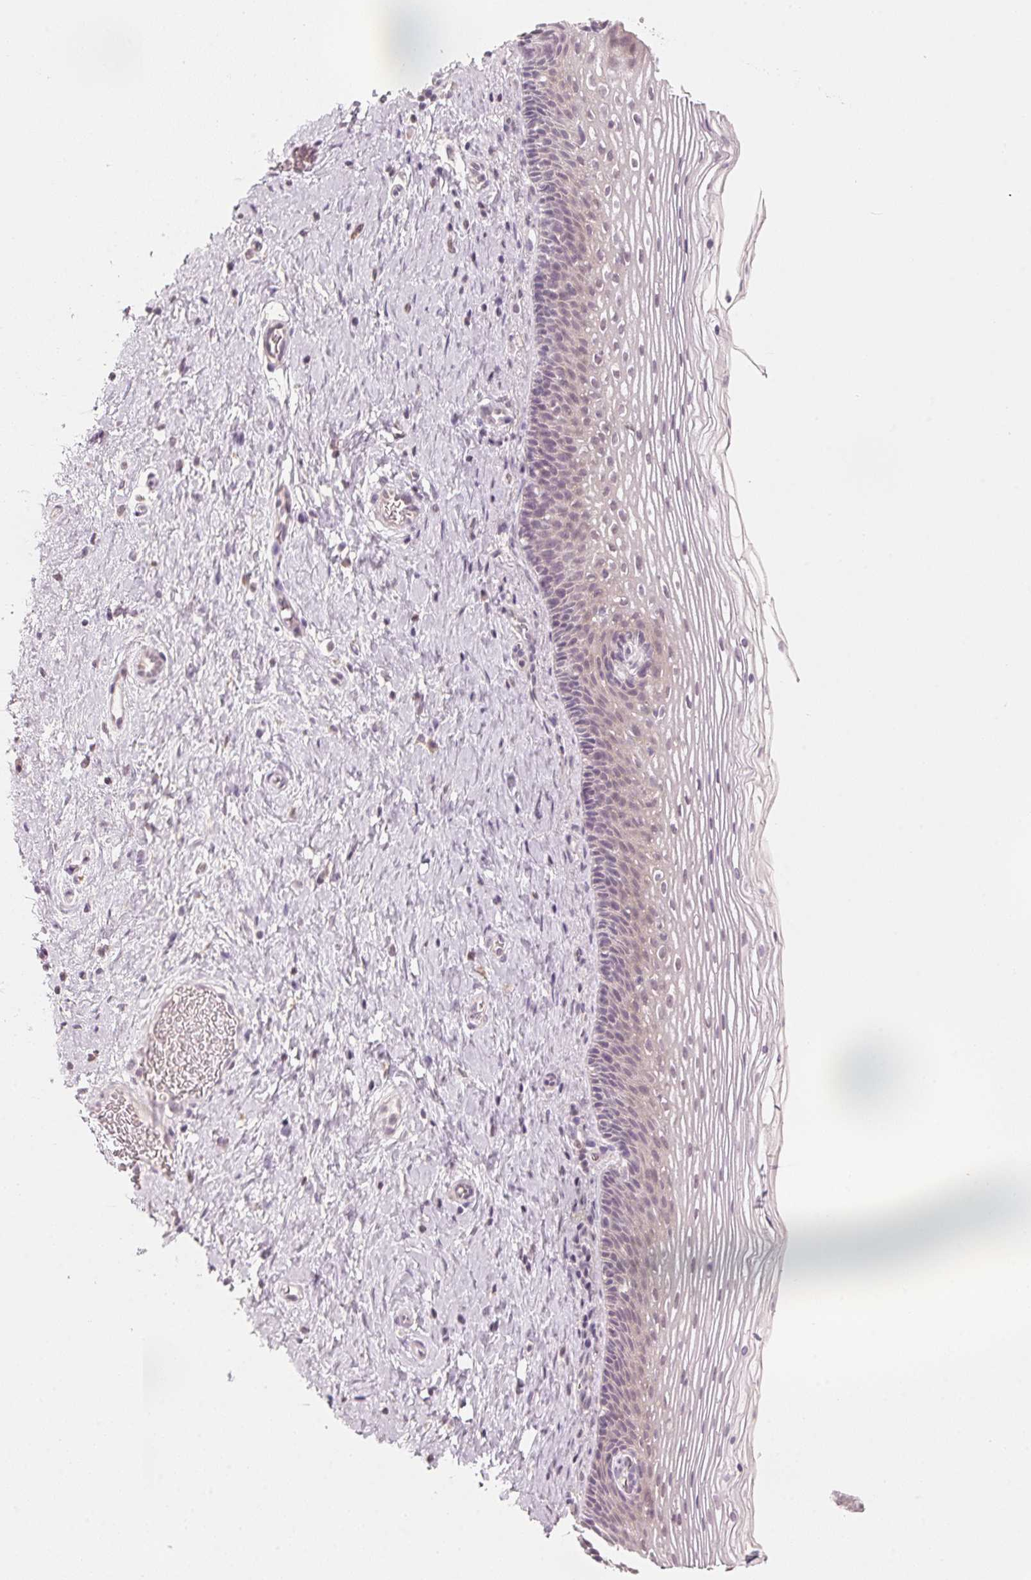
{"staining": {"intensity": "negative", "quantity": "none", "location": "none"}, "tissue": "cervix", "cell_type": "Glandular cells", "image_type": "normal", "snomed": [{"axis": "morphology", "description": "Normal tissue, NOS"}, {"axis": "topography", "description": "Cervix"}], "caption": "Immunohistochemical staining of normal cervix demonstrates no significant staining in glandular cells.", "gene": "ANKRD31", "patient": {"sex": "female", "age": 34}}